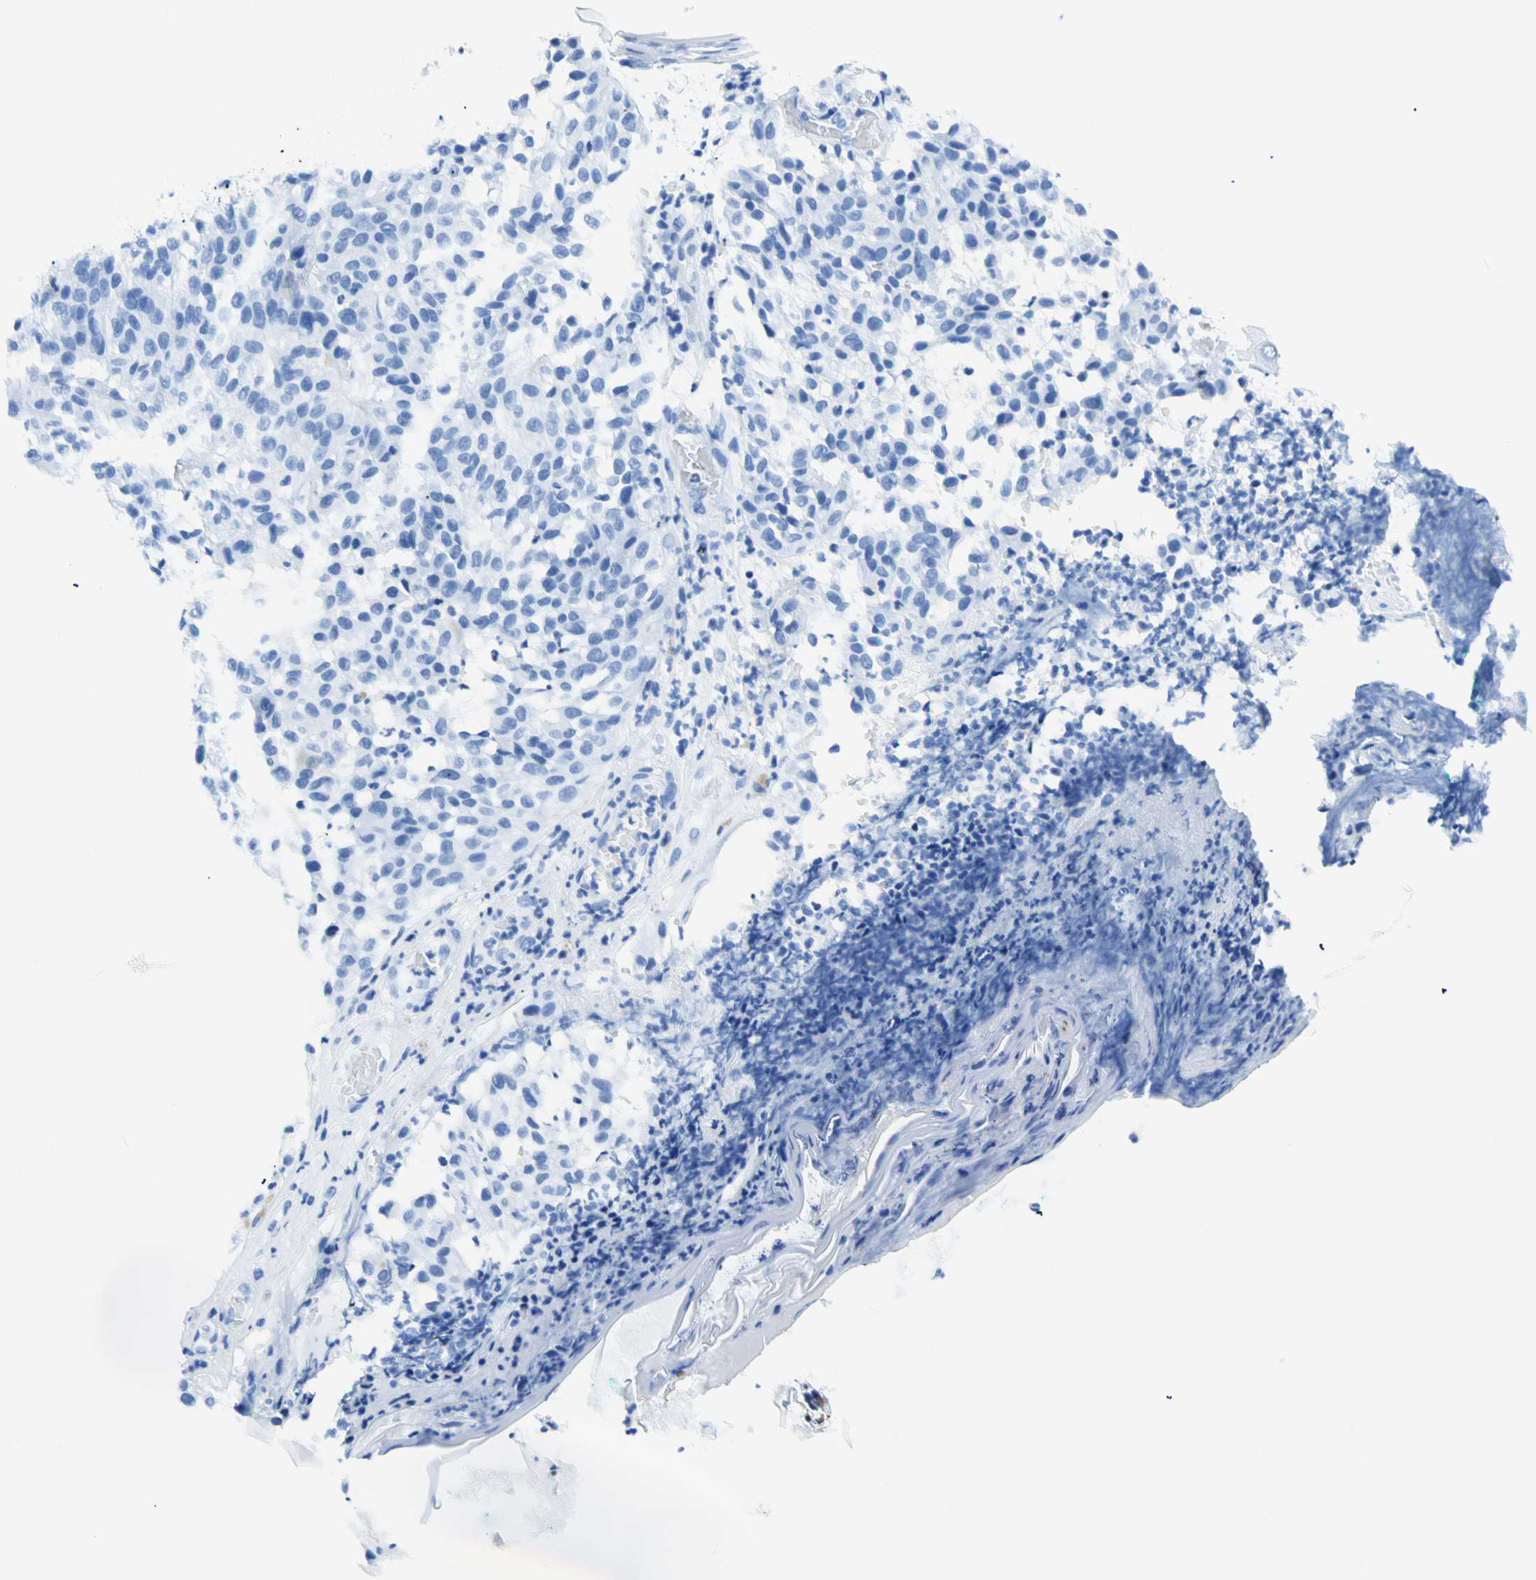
{"staining": {"intensity": "weak", "quantity": "<25%", "location": "cytoplasmic/membranous"}, "tissue": "melanoma", "cell_type": "Tumor cells", "image_type": "cancer", "snomed": [{"axis": "morphology", "description": "Malignant melanoma, NOS"}, {"axis": "topography", "description": "Skin"}], "caption": "Tumor cells are negative for brown protein staining in malignant melanoma.", "gene": "MYH2", "patient": {"sex": "female", "age": 46}}